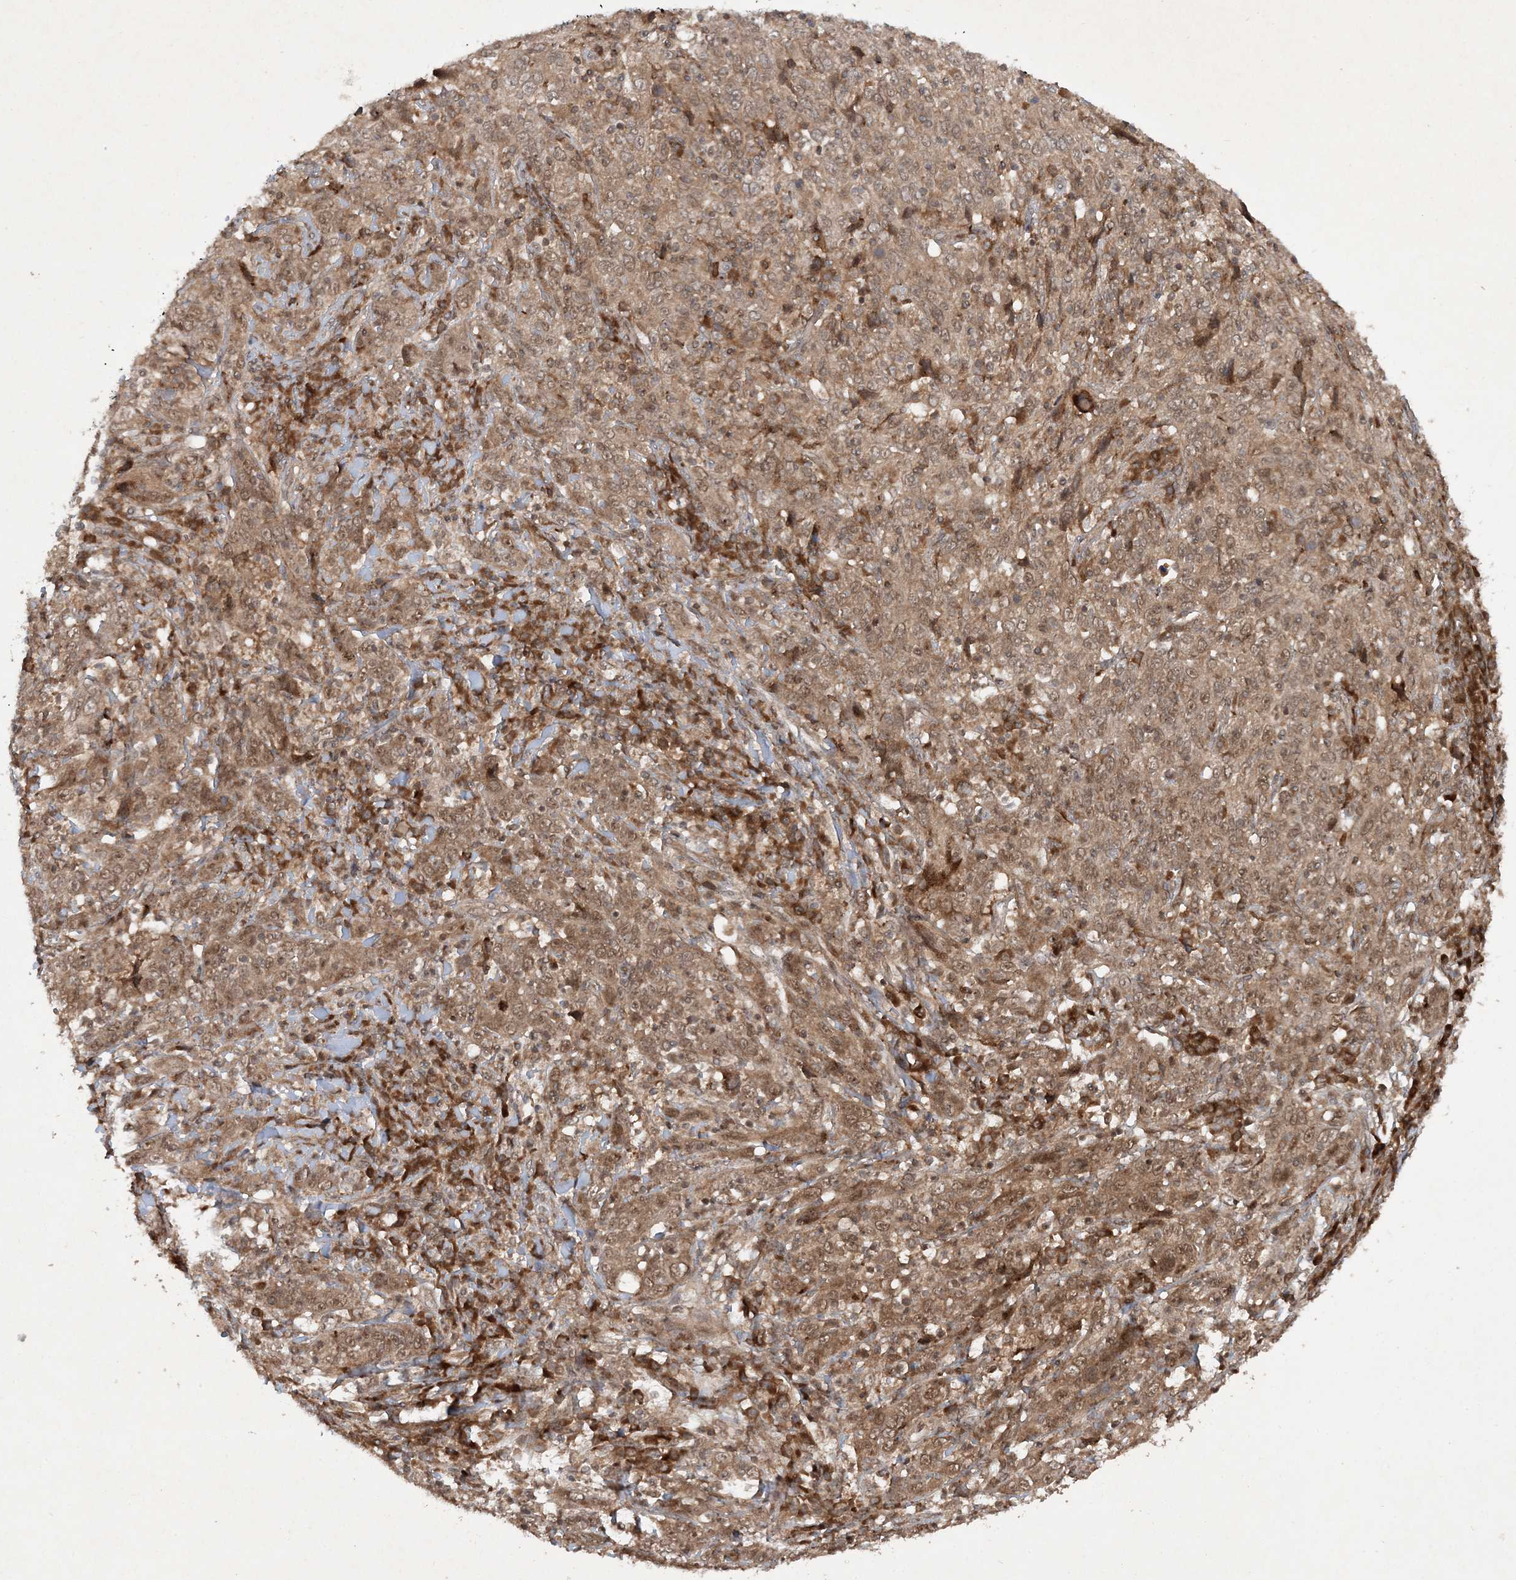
{"staining": {"intensity": "moderate", "quantity": ">75%", "location": "cytoplasmic/membranous,nuclear"}, "tissue": "cervical cancer", "cell_type": "Tumor cells", "image_type": "cancer", "snomed": [{"axis": "morphology", "description": "Squamous cell carcinoma, NOS"}, {"axis": "topography", "description": "Cervix"}], "caption": "Protein staining of squamous cell carcinoma (cervical) tissue reveals moderate cytoplasmic/membranous and nuclear staining in approximately >75% of tumor cells. The staining was performed using DAB (3,3'-diaminobenzidine), with brown indicating positive protein expression. Nuclei are stained blue with hematoxylin.", "gene": "UBR3", "patient": {"sex": "female", "age": 46}}